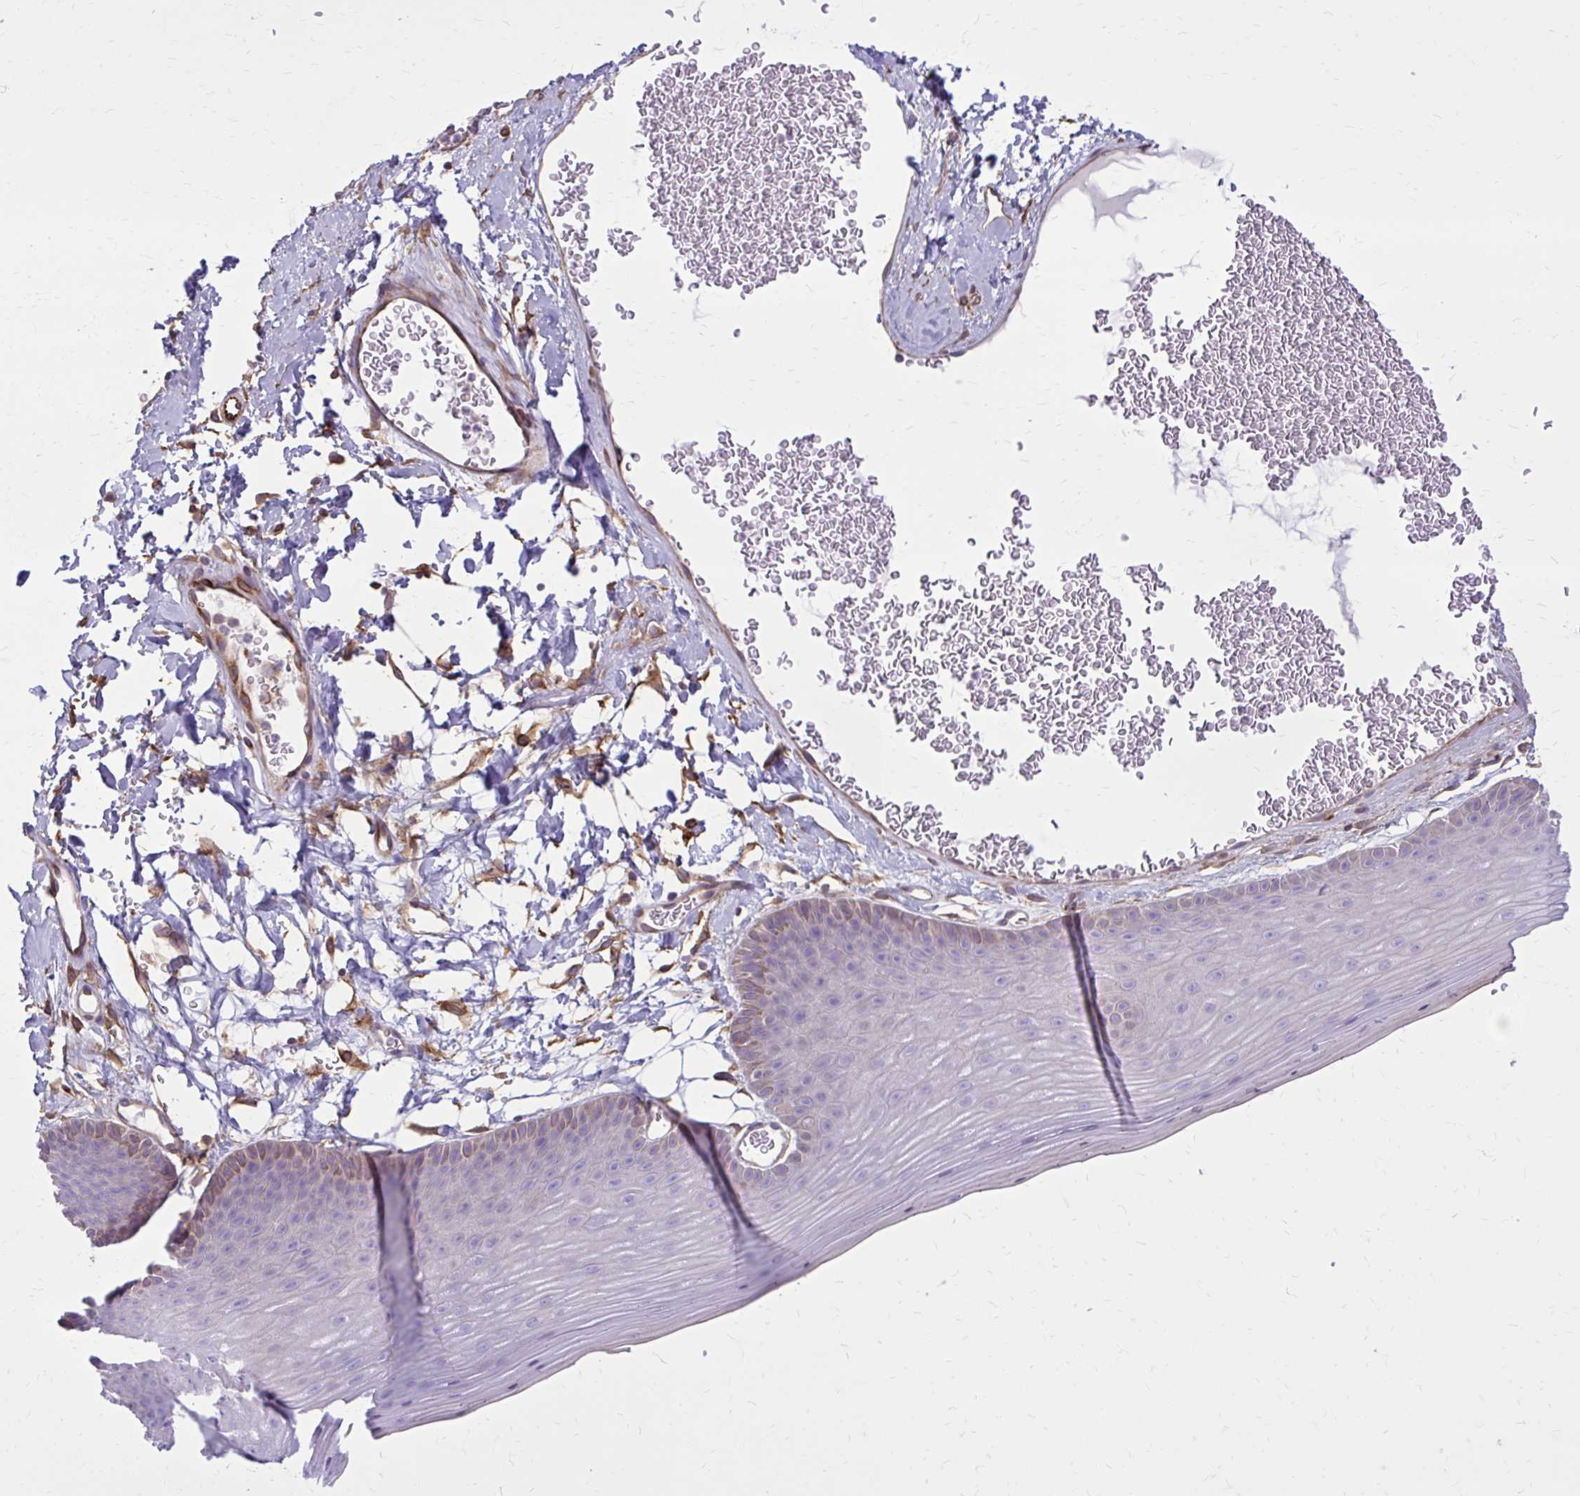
{"staining": {"intensity": "moderate", "quantity": "<25%", "location": "cytoplasmic/membranous"}, "tissue": "skin", "cell_type": "Epidermal cells", "image_type": "normal", "snomed": [{"axis": "morphology", "description": "Normal tissue, NOS"}, {"axis": "topography", "description": "Anal"}], "caption": "A brown stain highlights moderate cytoplasmic/membranous expression of a protein in epidermal cells of unremarkable human skin. The staining was performed using DAB to visualize the protein expression in brown, while the nuclei were stained in blue with hematoxylin (Magnification: 20x).", "gene": "FAP", "patient": {"sex": "male", "age": 53}}